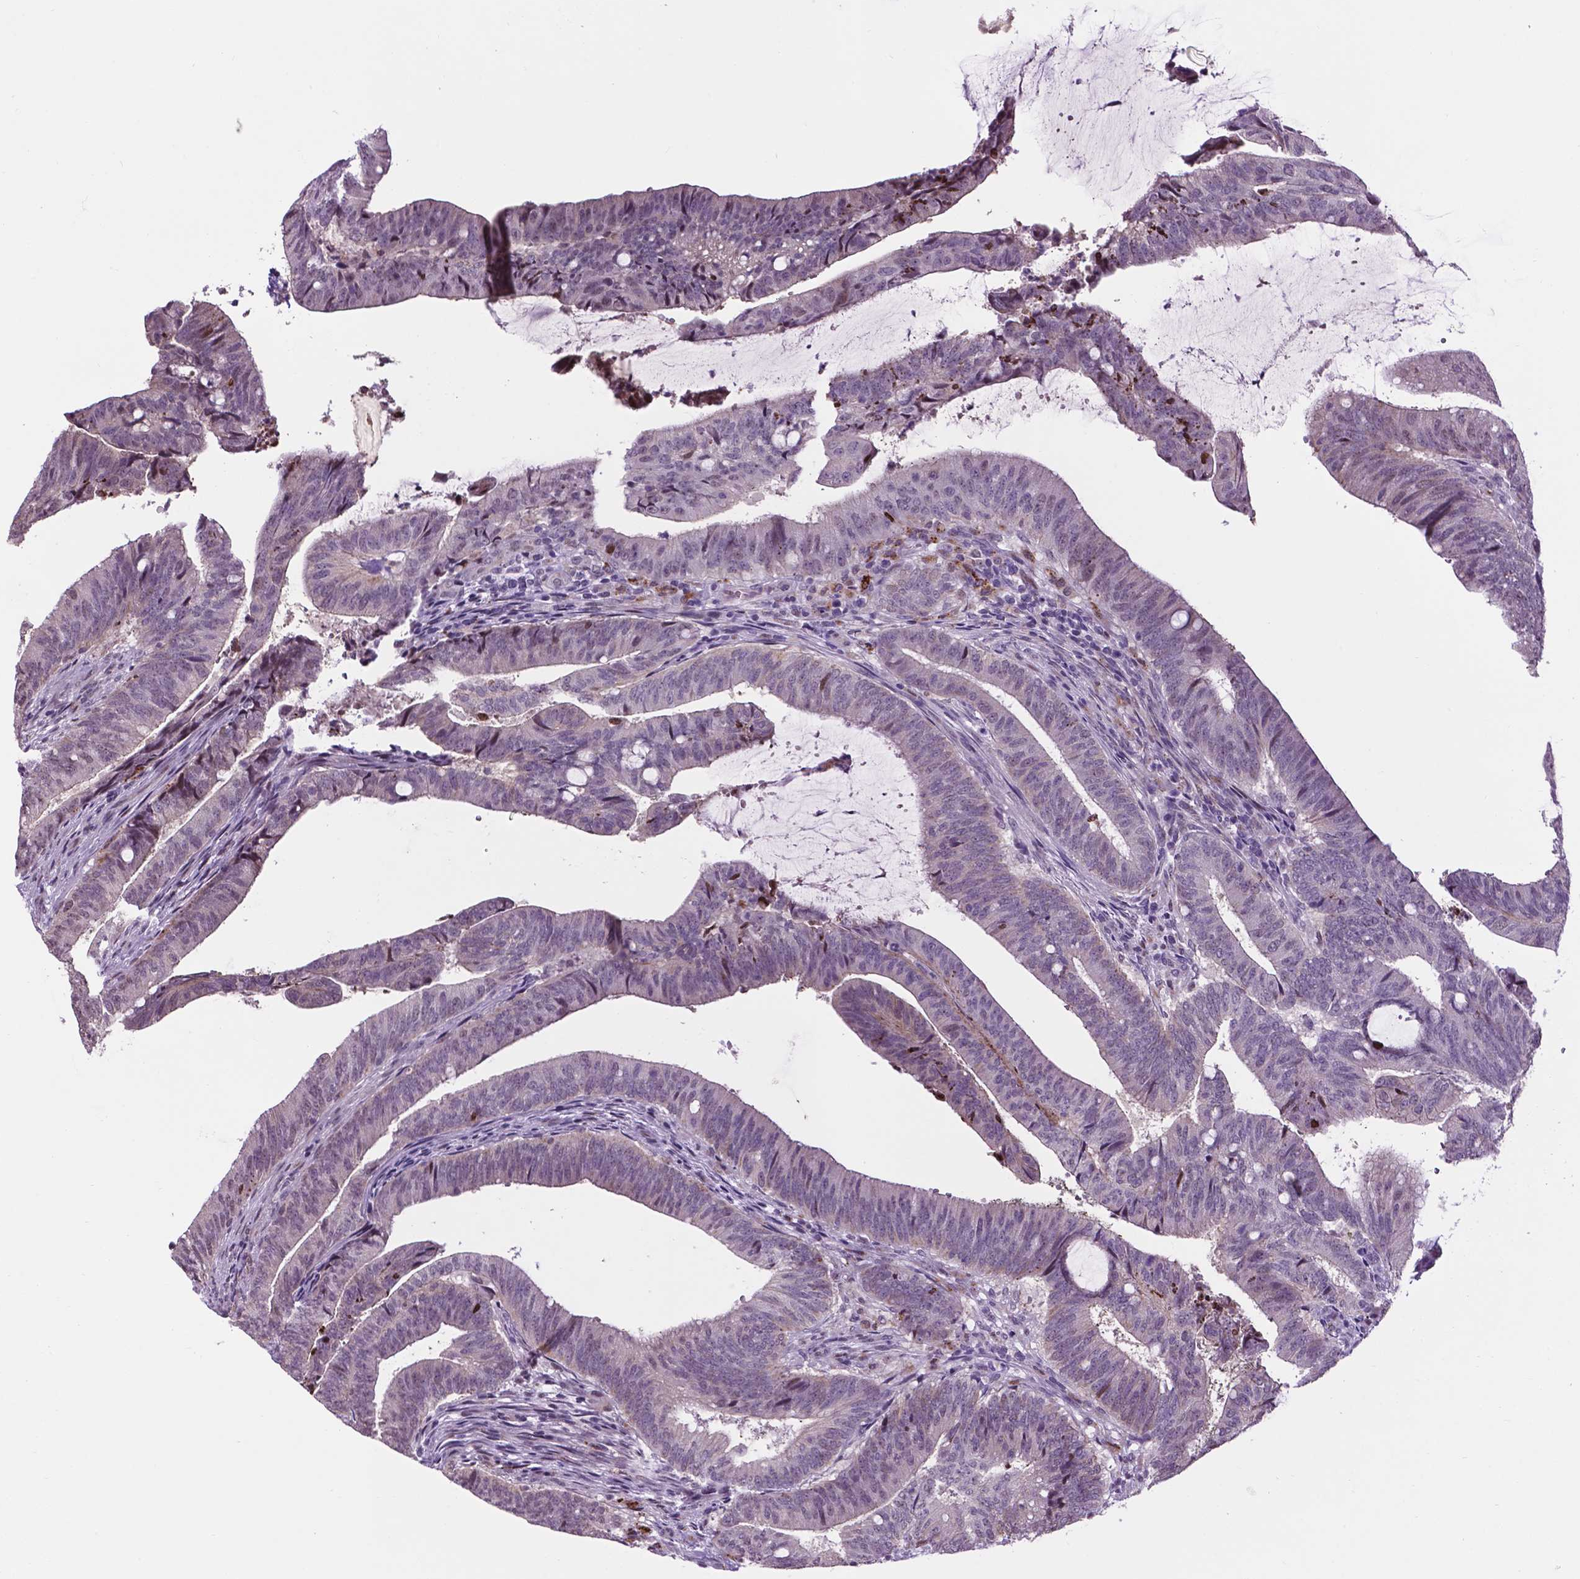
{"staining": {"intensity": "negative", "quantity": "none", "location": "none"}, "tissue": "colorectal cancer", "cell_type": "Tumor cells", "image_type": "cancer", "snomed": [{"axis": "morphology", "description": "Adenocarcinoma, NOS"}, {"axis": "topography", "description": "Colon"}], "caption": "This image is of colorectal cancer stained with IHC to label a protein in brown with the nuclei are counter-stained blue. There is no staining in tumor cells. (DAB IHC, high magnification).", "gene": "SMAD3", "patient": {"sex": "female", "age": 43}}